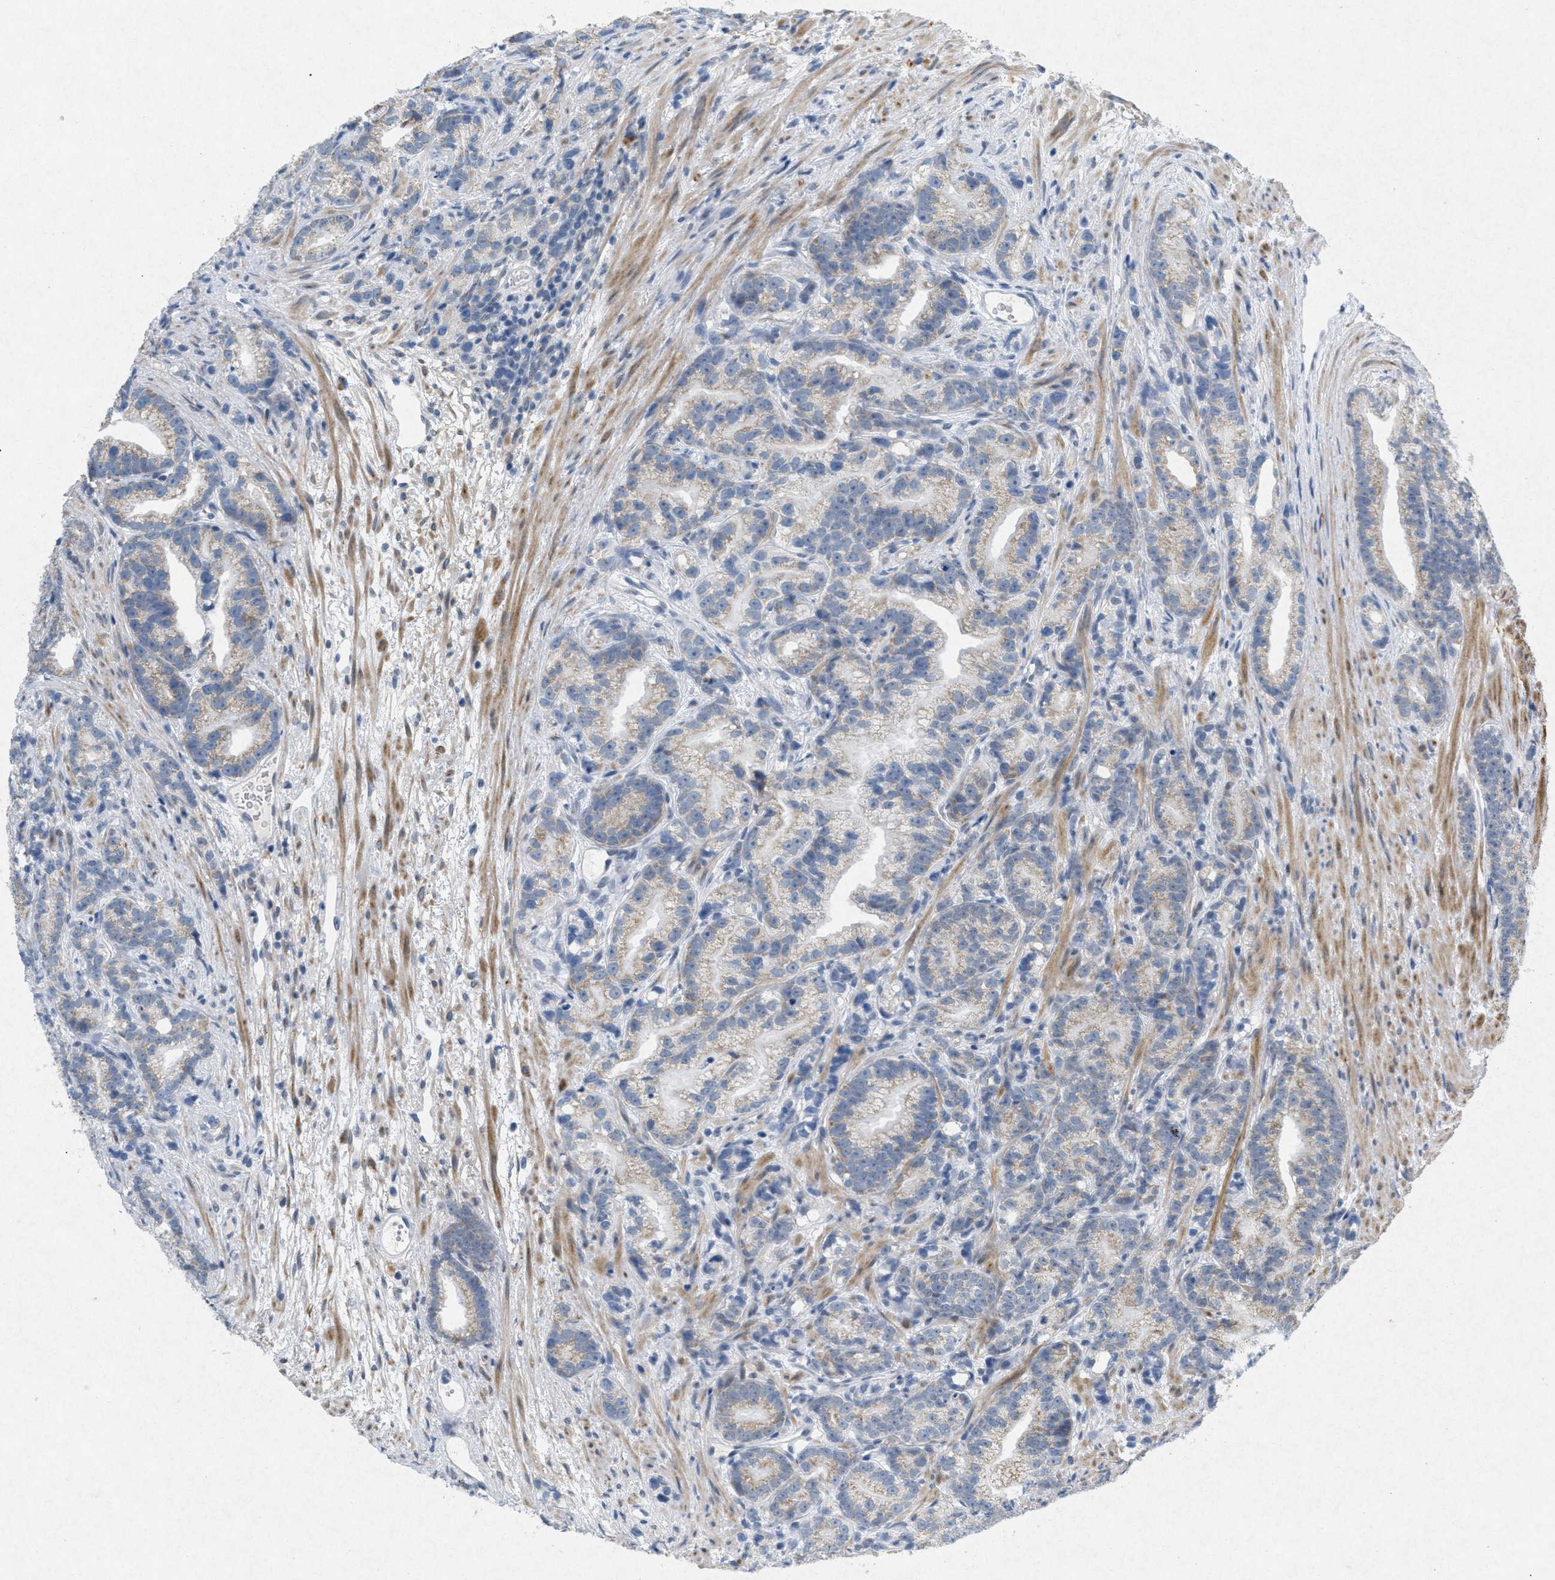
{"staining": {"intensity": "negative", "quantity": "none", "location": "none"}, "tissue": "prostate cancer", "cell_type": "Tumor cells", "image_type": "cancer", "snomed": [{"axis": "morphology", "description": "Adenocarcinoma, Low grade"}, {"axis": "topography", "description": "Prostate"}], "caption": "There is no significant expression in tumor cells of prostate cancer.", "gene": "TASOR", "patient": {"sex": "male", "age": 89}}